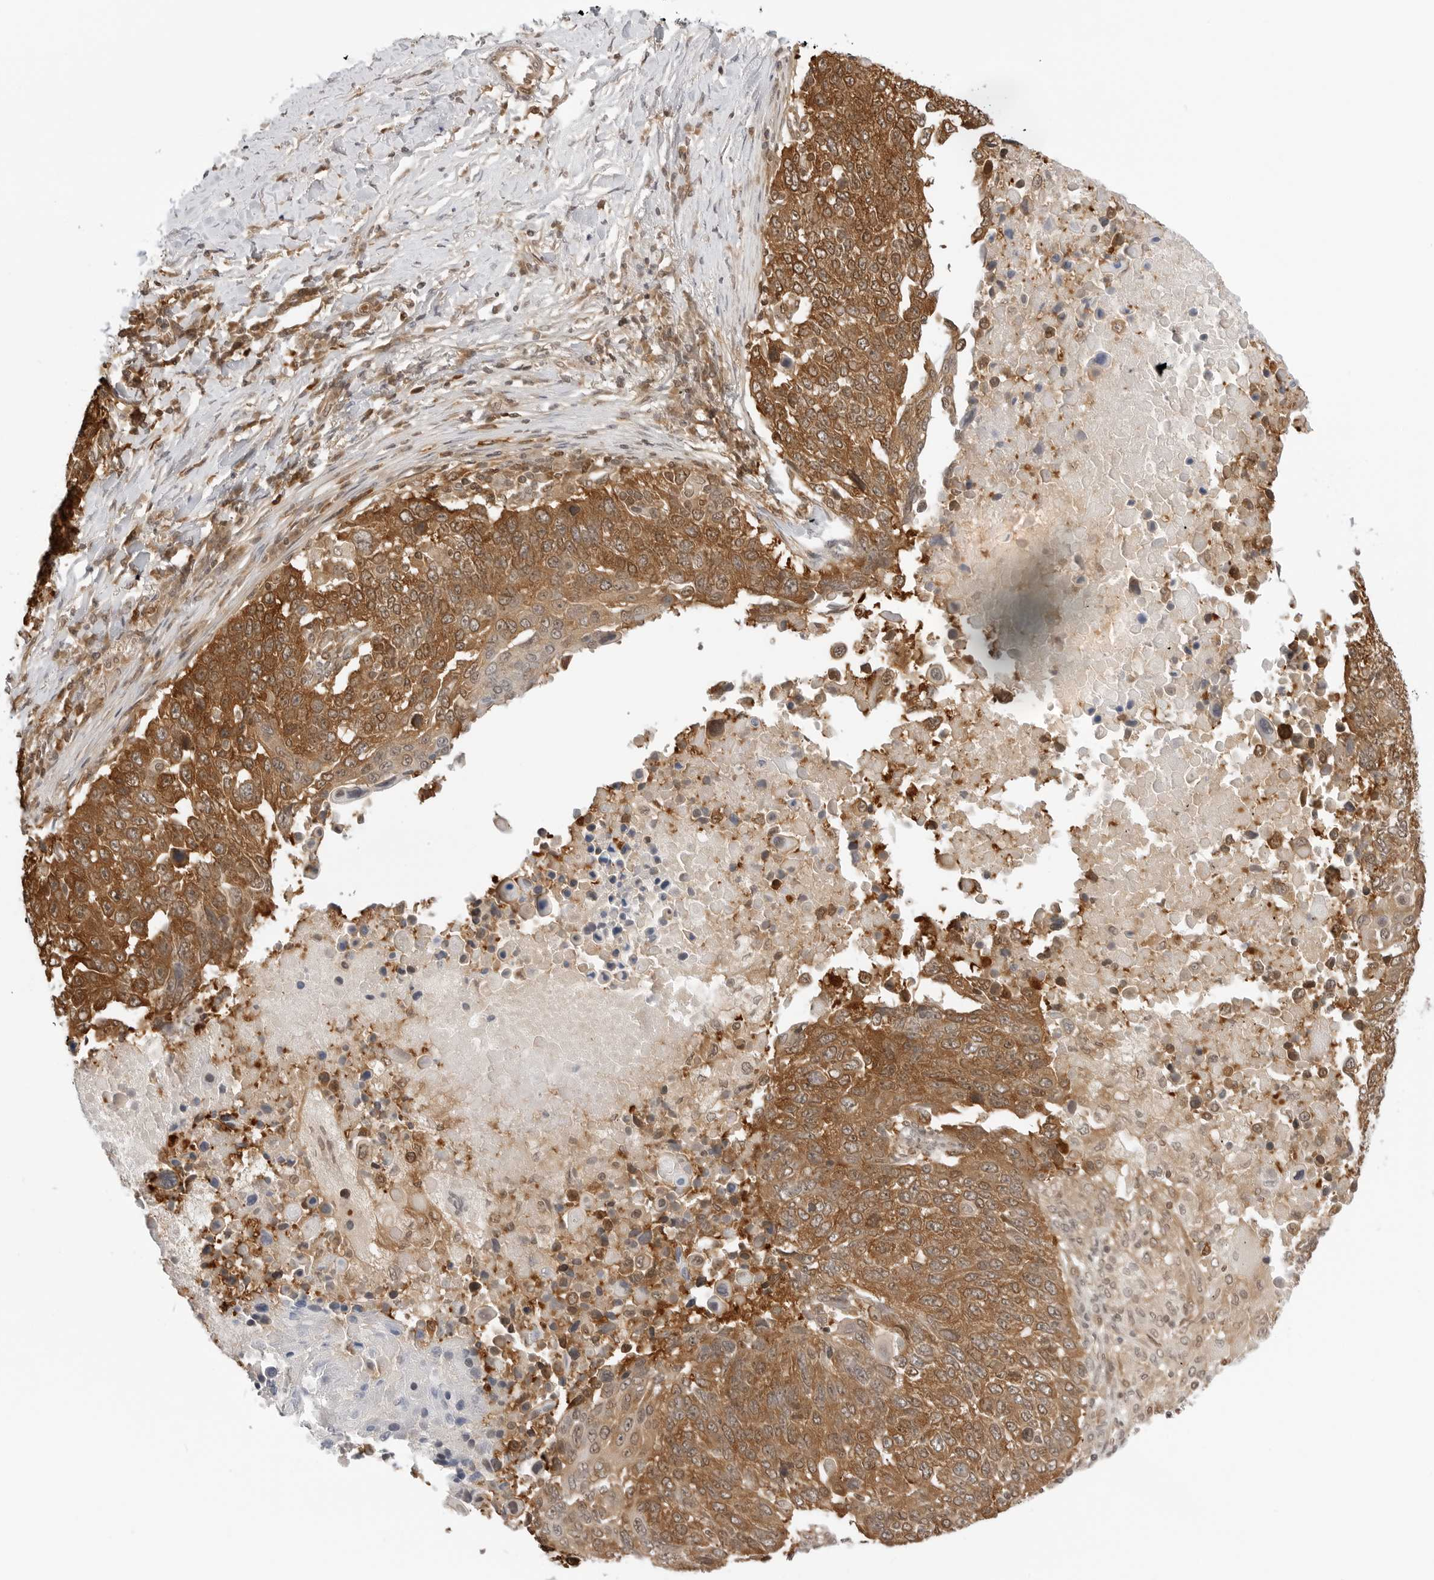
{"staining": {"intensity": "strong", "quantity": ">75%", "location": "cytoplasmic/membranous,nuclear"}, "tissue": "lung cancer", "cell_type": "Tumor cells", "image_type": "cancer", "snomed": [{"axis": "morphology", "description": "Squamous cell carcinoma, NOS"}, {"axis": "topography", "description": "Lung"}], "caption": "Human lung cancer stained for a protein (brown) shows strong cytoplasmic/membranous and nuclear positive staining in about >75% of tumor cells.", "gene": "NUDC", "patient": {"sex": "male", "age": 66}}